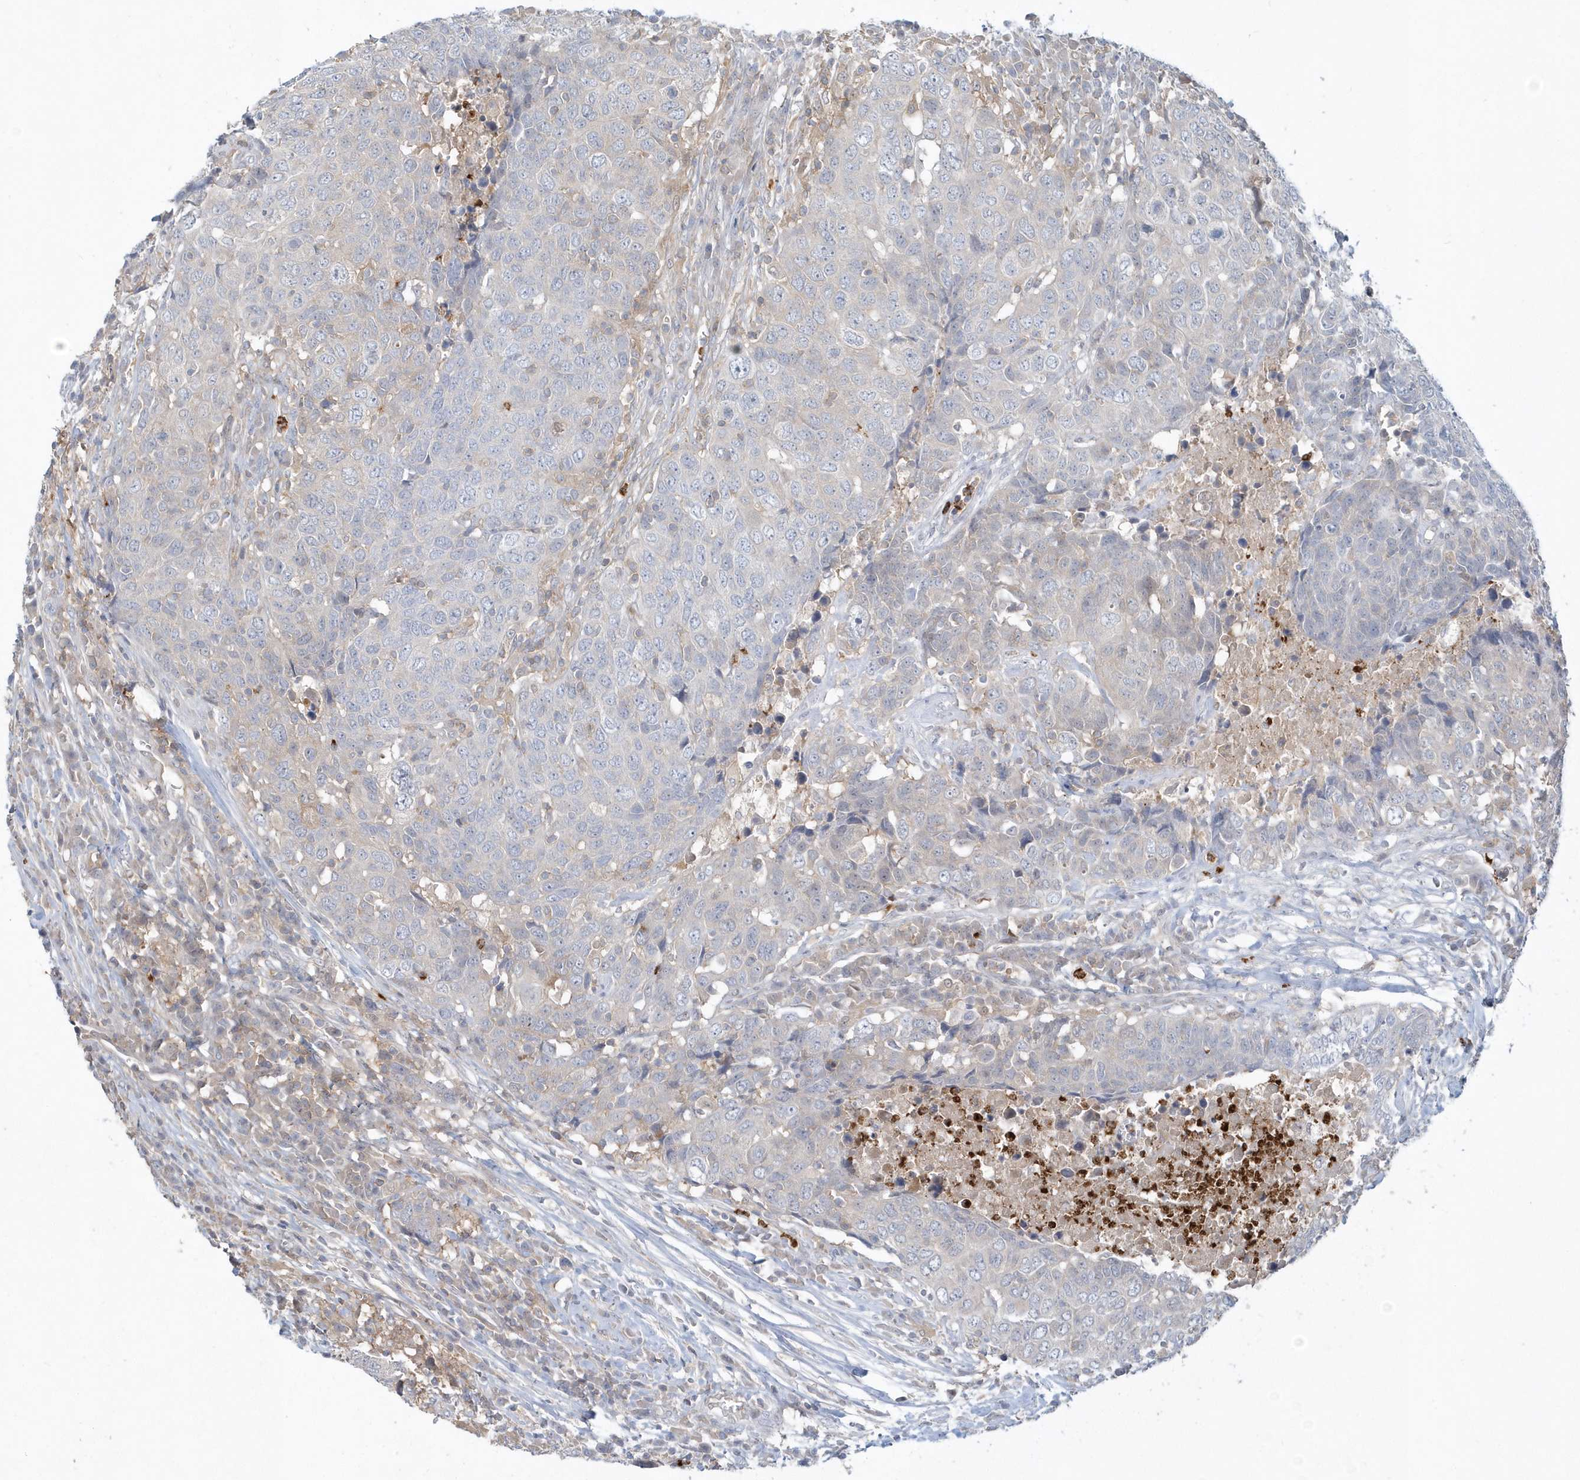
{"staining": {"intensity": "negative", "quantity": "none", "location": "none"}, "tissue": "head and neck cancer", "cell_type": "Tumor cells", "image_type": "cancer", "snomed": [{"axis": "morphology", "description": "Squamous cell carcinoma, NOS"}, {"axis": "topography", "description": "Head-Neck"}], "caption": "A high-resolution histopathology image shows immunohistochemistry staining of head and neck squamous cell carcinoma, which reveals no significant positivity in tumor cells.", "gene": "RNF7", "patient": {"sex": "male", "age": 66}}